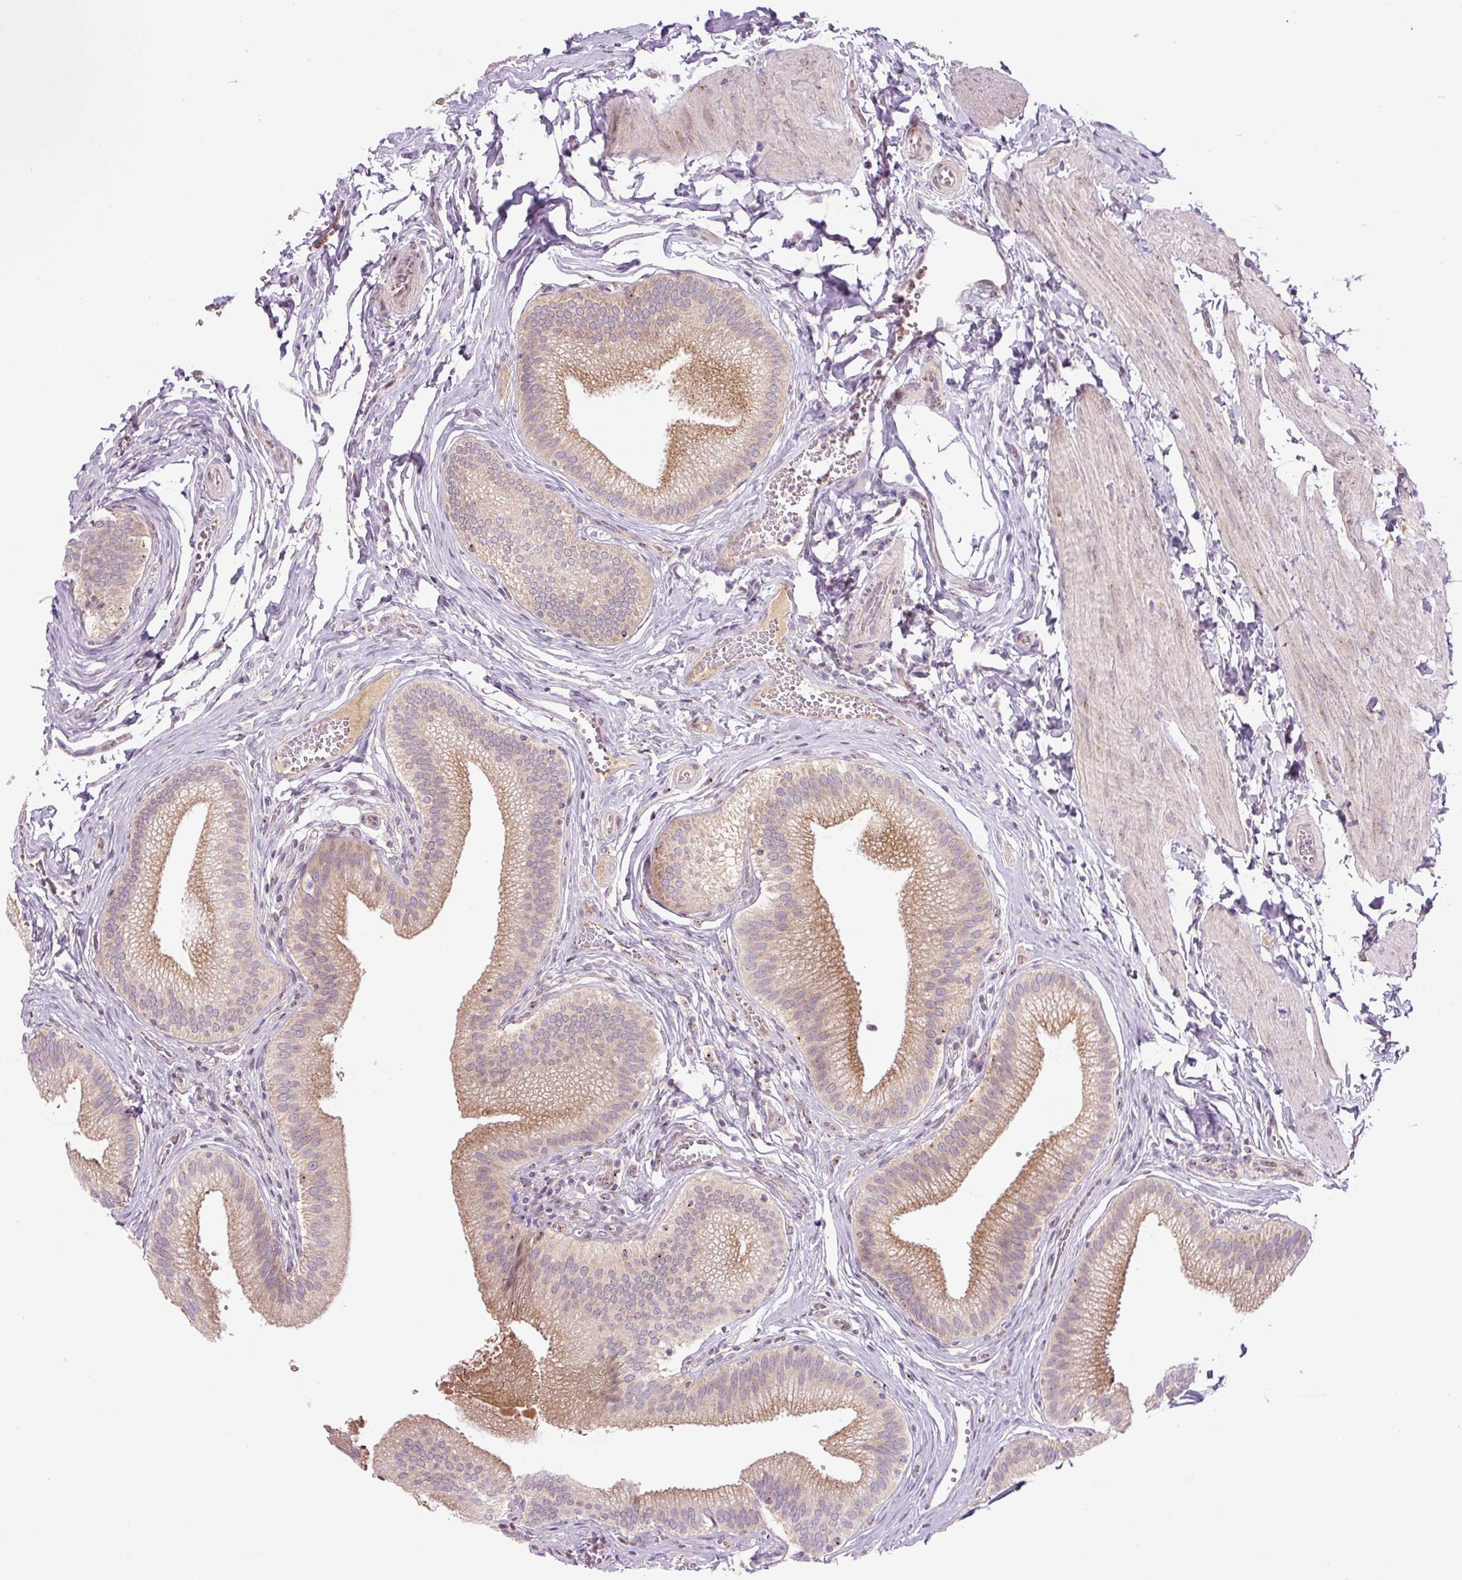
{"staining": {"intensity": "moderate", "quantity": ">75%", "location": "cytoplasmic/membranous"}, "tissue": "gallbladder", "cell_type": "Glandular cells", "image_type": "normal", "snomed": [{"axis": "morphology", "description": "Normal tissue, NOS"}, {"axis": "topography", "description": "Gallbladder"}], "caption": "Immunohistochemical staining of benign gallbladder exhibits >75% levels of moderate cytoplasmic/membranous protein positivity in approximately >75% of glandular cells.", "gene": "PCM1", "patient": {"sex": "male", "age": 17}}